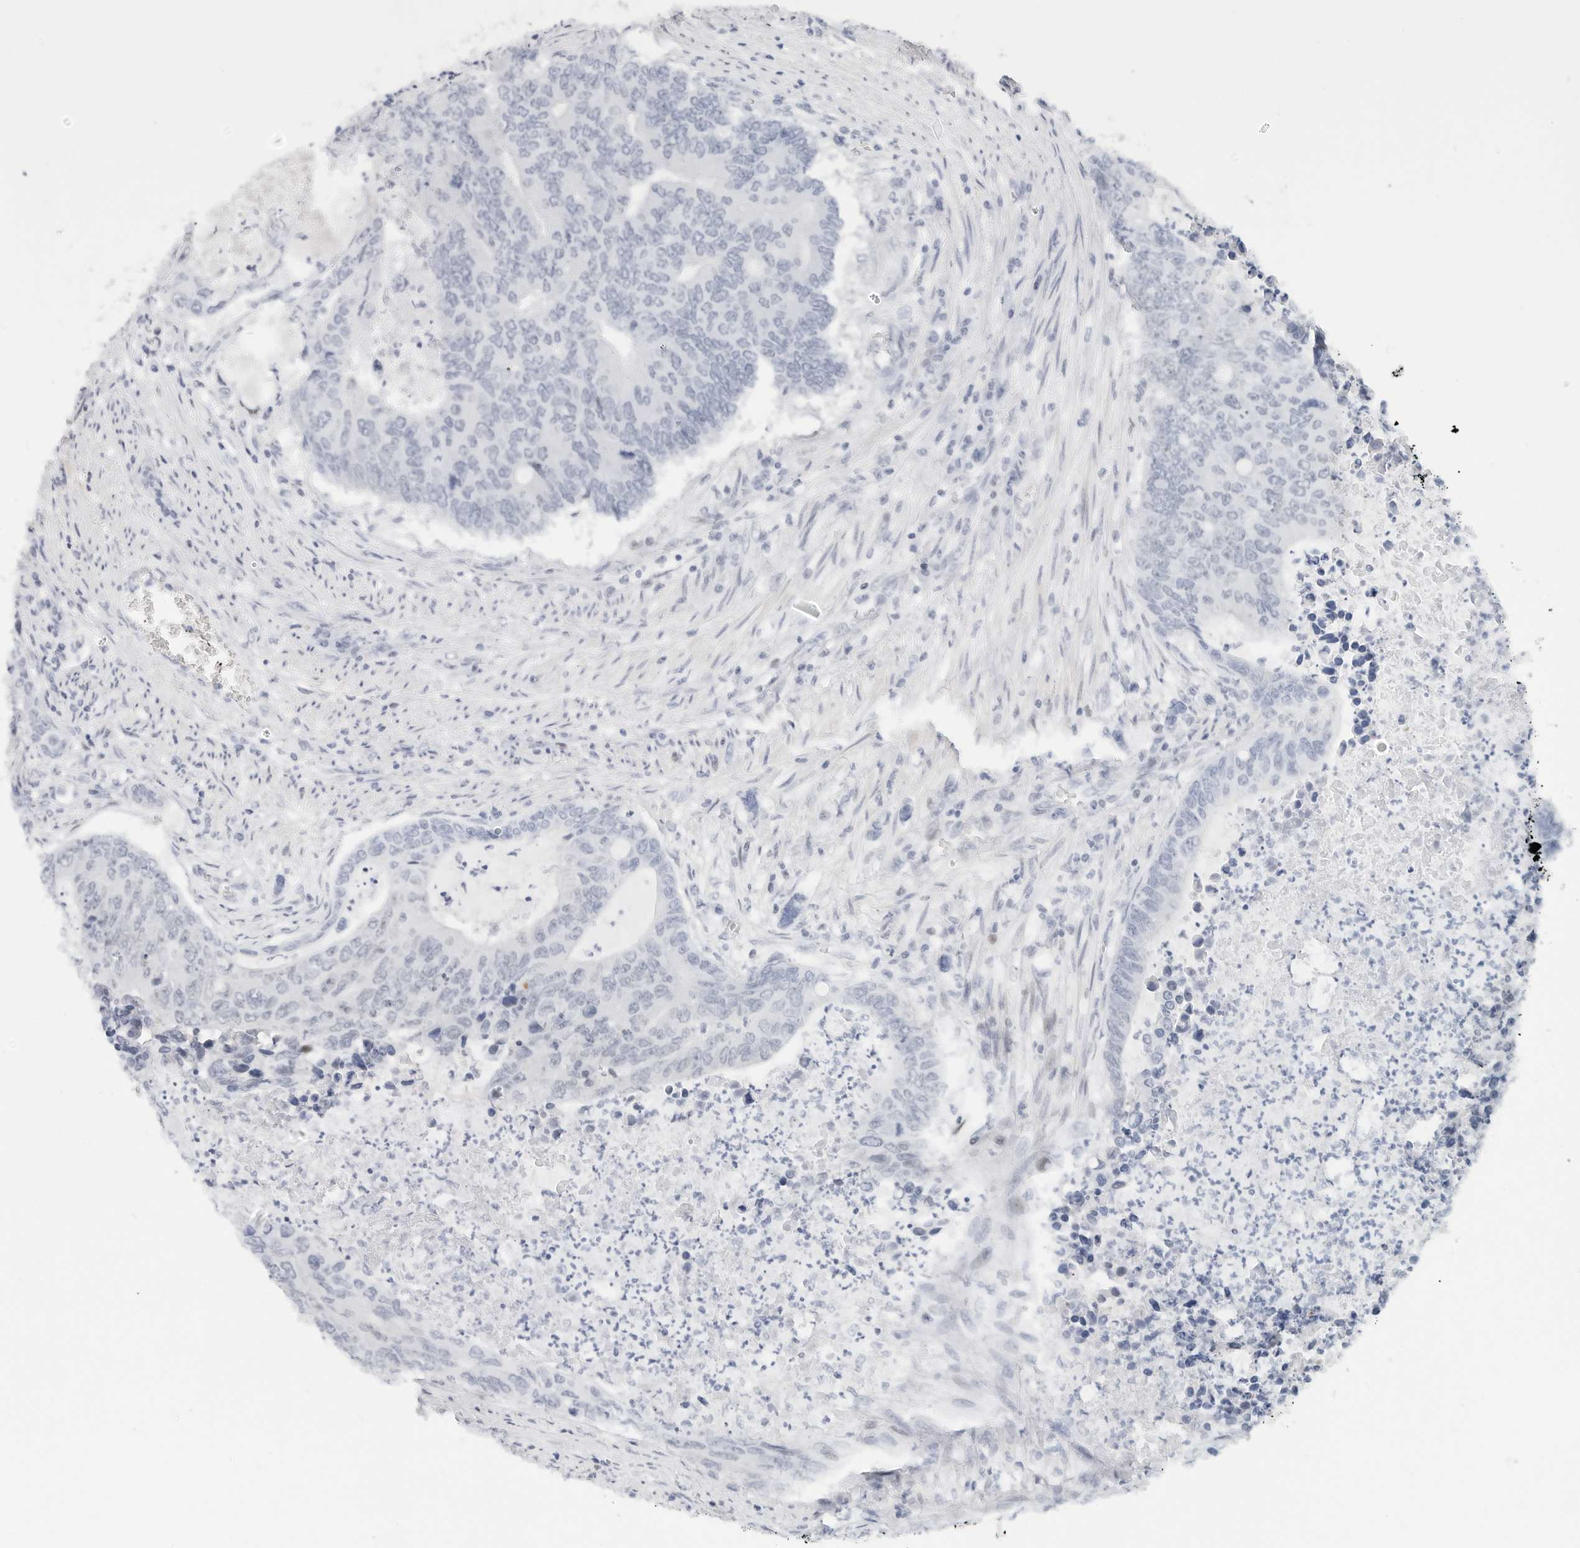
{"staining": {"intensity": "negative", "quantity": "none", "location": "none"}, "tissue": "colorectal cancer", "cell_type": "Tumor cells", "image_type": "cancer", "snomed": [{"axis": "morphology", "description": "Adenocarcinoma, NOS"}, {"axis": "topography", "description": "Colon"}], "caption": "IHC of human adenocarcinoma (colorectal) displays no expression in tumor cells.", "gene": "NTMT2", "patient": {"sex": "male", "age": 87}}